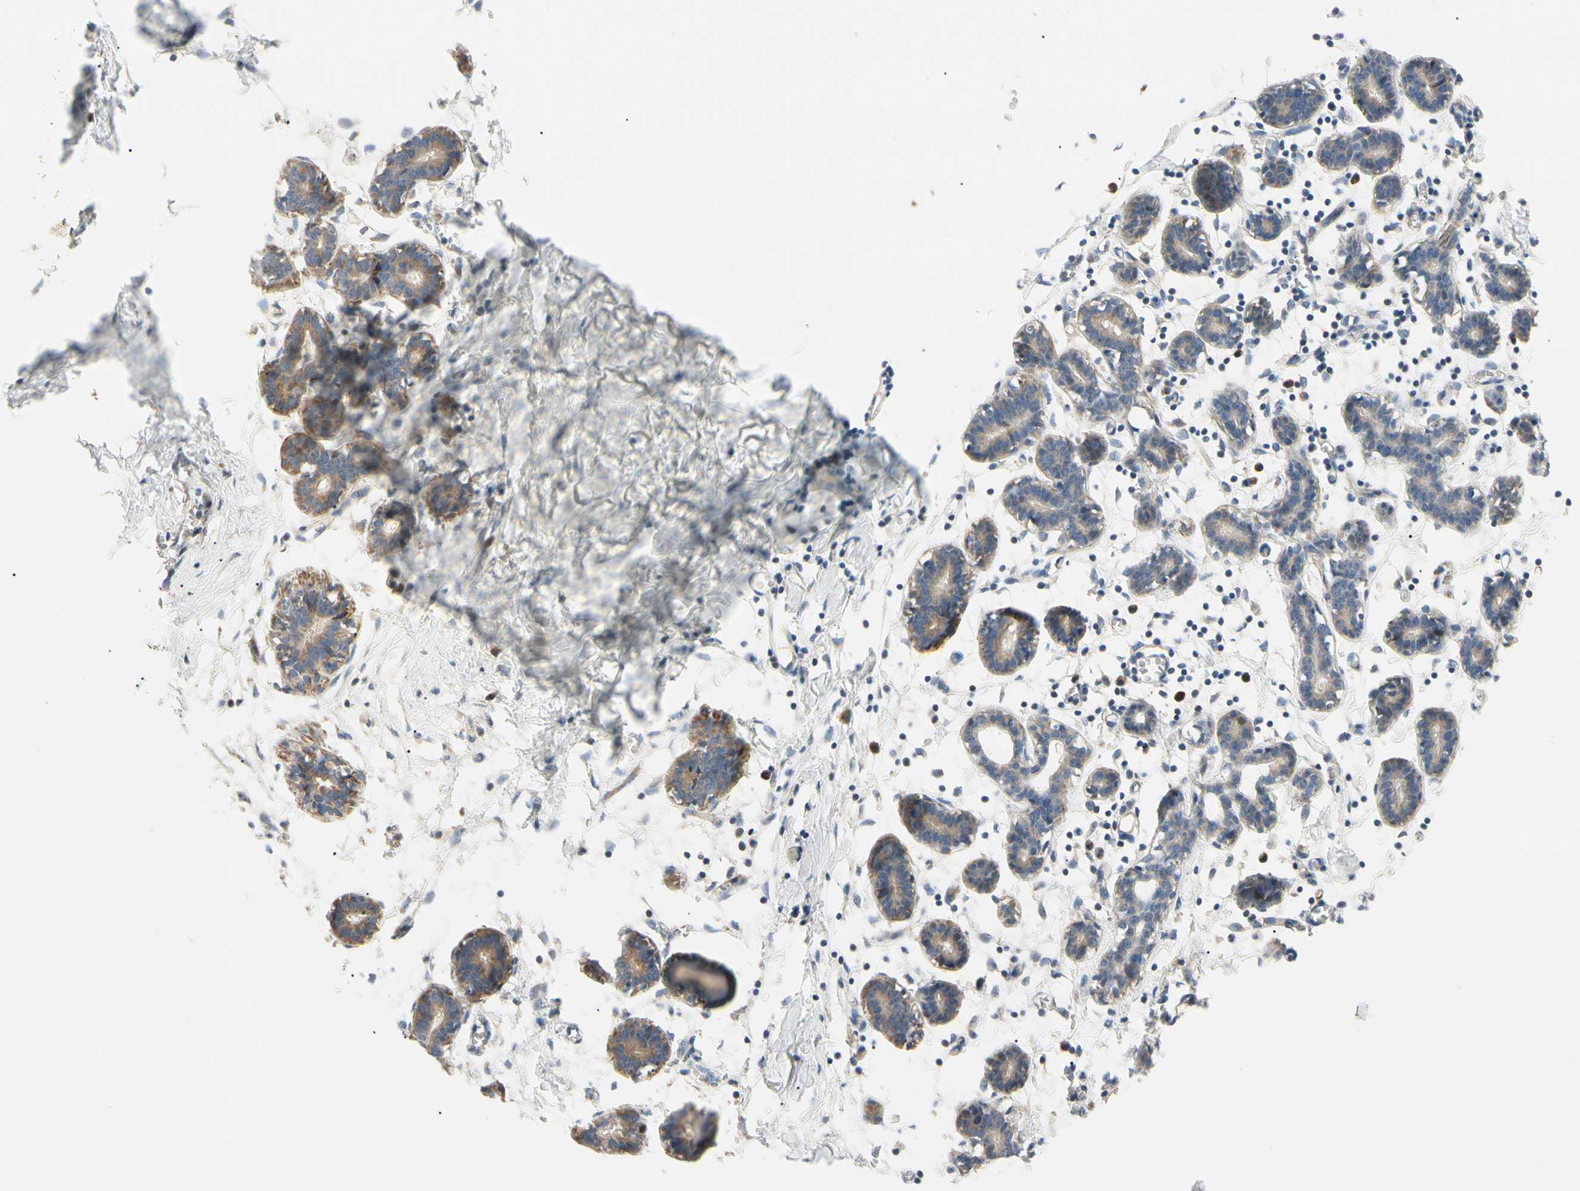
{"staining": {"intensity": "negative", "quantity": "none", "location": "none"}, "tissue": "breast", "cell_type": "Adipocytes", "image_type": "normal", "snomed": [{"axis": "morphology", "description": "Normal tissue, NOS"}, {"axis": "topography", "description": "Breast"}], "caption": "The image exhibits no significant expression in adipocytes of breast.", "gene": "TBC1D10A", "patient": {"sex": "female", "age": 27}}